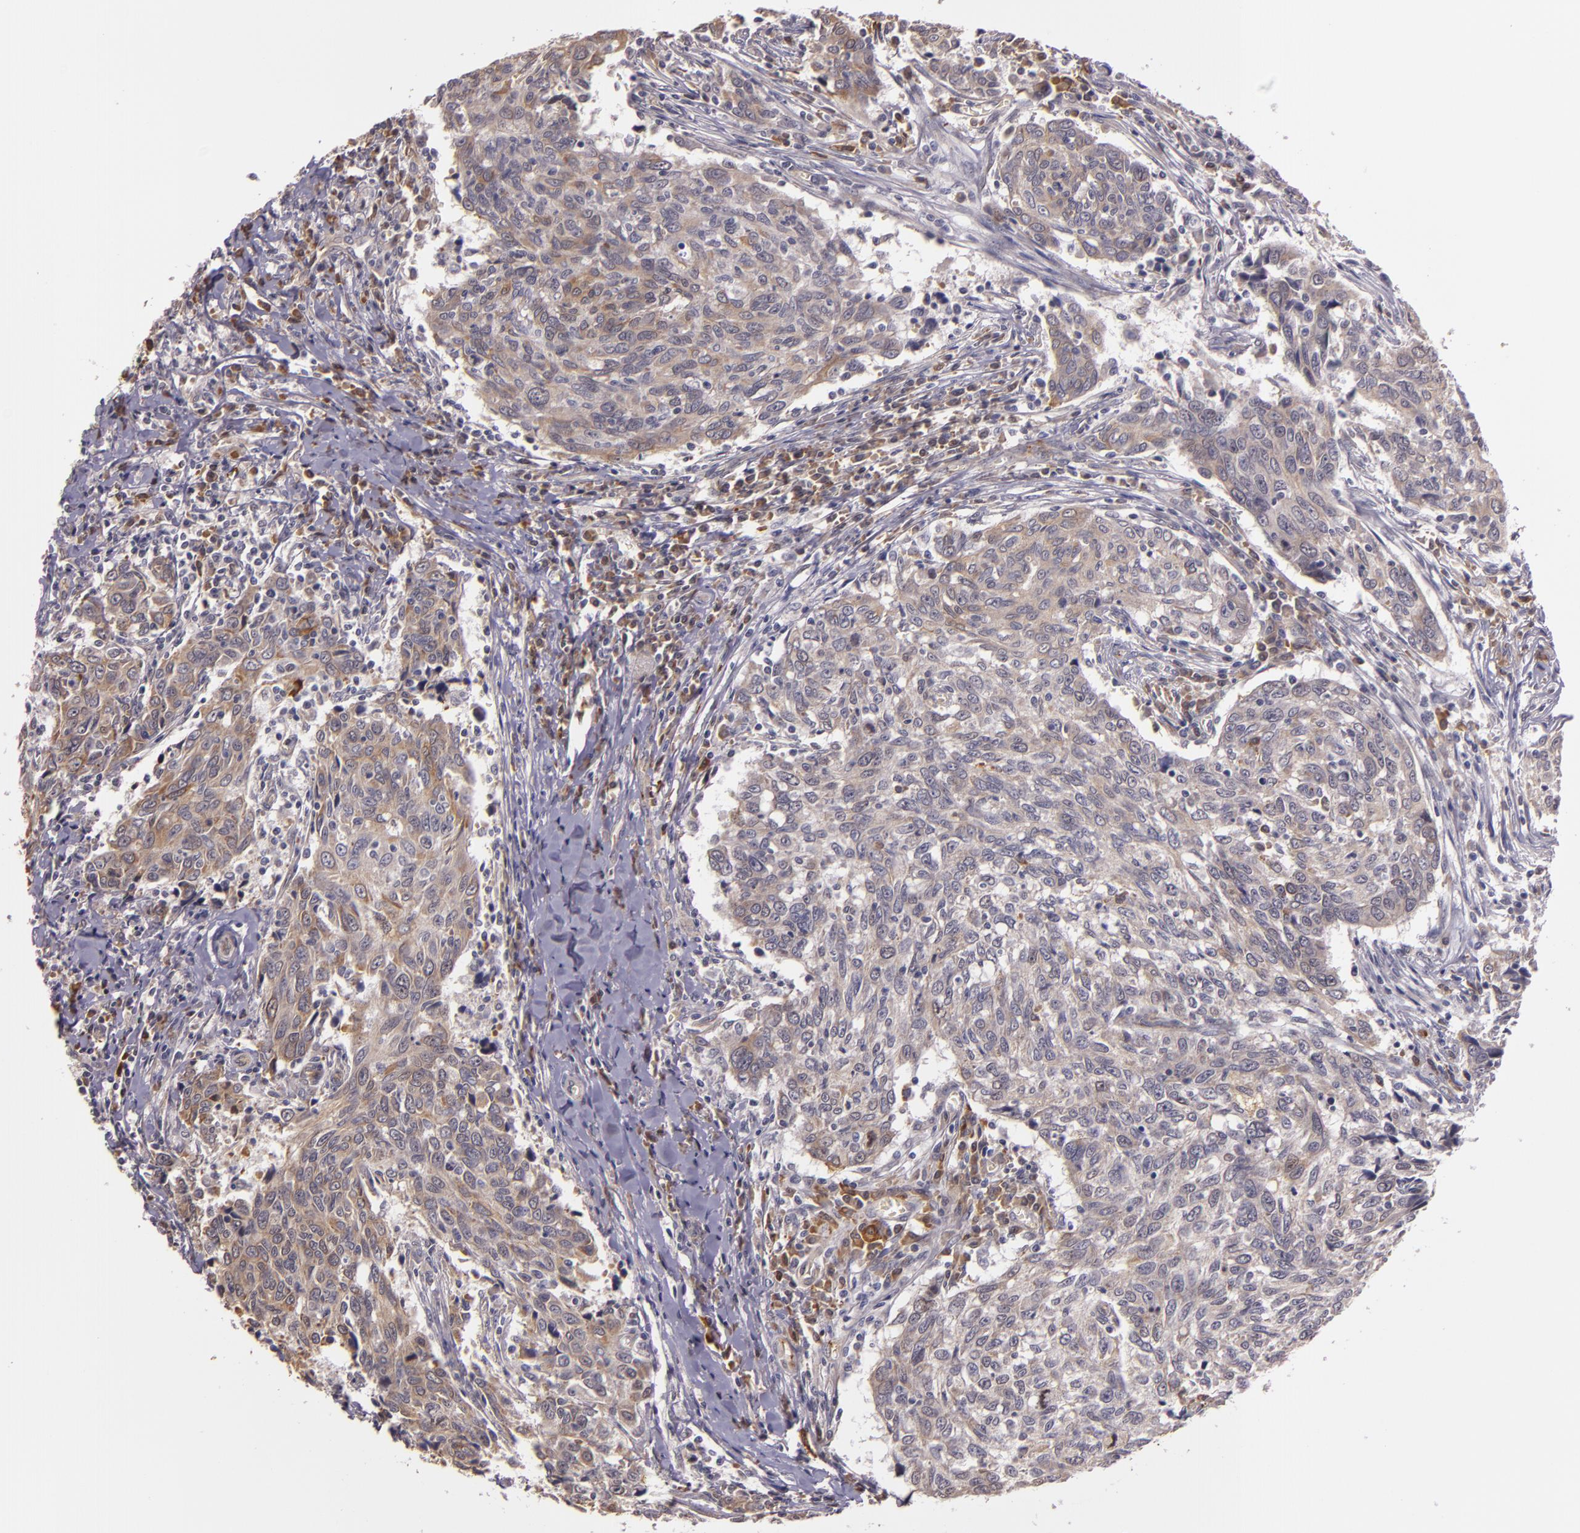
{"staining": {"intensity": "moderate", "quantity": "25%-75%", "location": "cytoplasmic/membranous"}, "tissue": "breast cancer", "cell_type": "Tumor cells", "image_type": "cancer", "snomed": [{"axis": "morphology", "description": "Duct carcinoma"}, {"axis": "topography", "description": "Breast"}], "caption": "Immunohistochemistry (IHC) (DAB (3,3'-diaminobenzidine)) staining of breast intraductal carcinoma exhibits moderate cytoplasmic/membranous protein positivity in about 25%-75% of tumor cells.", "gene": "SYTL4", "patient": {"sex": "female", "age": 50}}